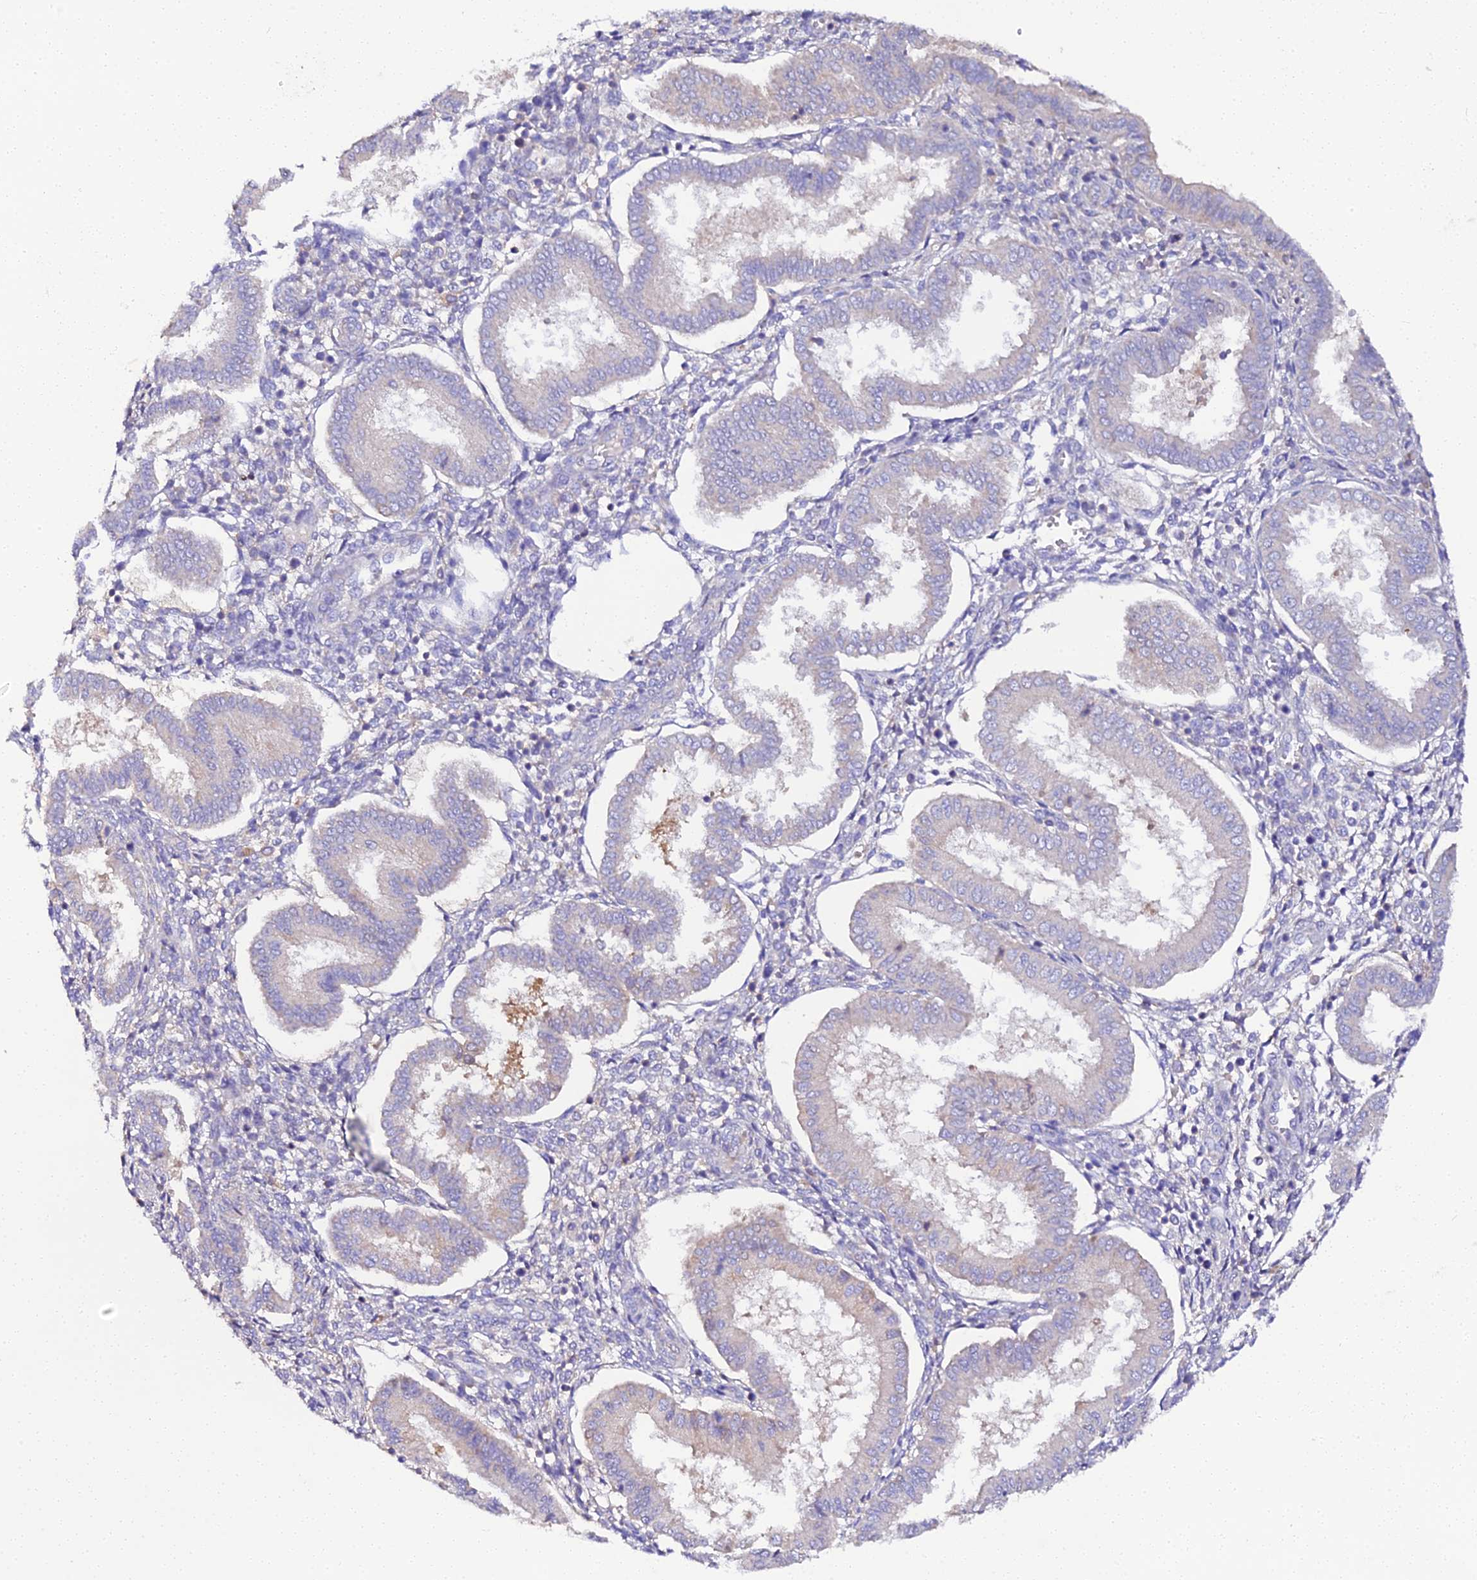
{"staining": {"intensity": "negative", "quantity": "none", "location": "none"}, "tissue": "endometrium", "cell_type": "Cells in endometrial stroma", "image_type": "normal", "snomed": [{"axis": "morphology", "description": "Normal tissue, NOS"}, {"axis": "topography", "description": "Endometrium"}], "caption": "Human endometrium stained for a protein using IHC exhibits no expression in cells in endometrial stroma.", "gene": "SCX", "patient": {"sex": "female", "age": 24}}